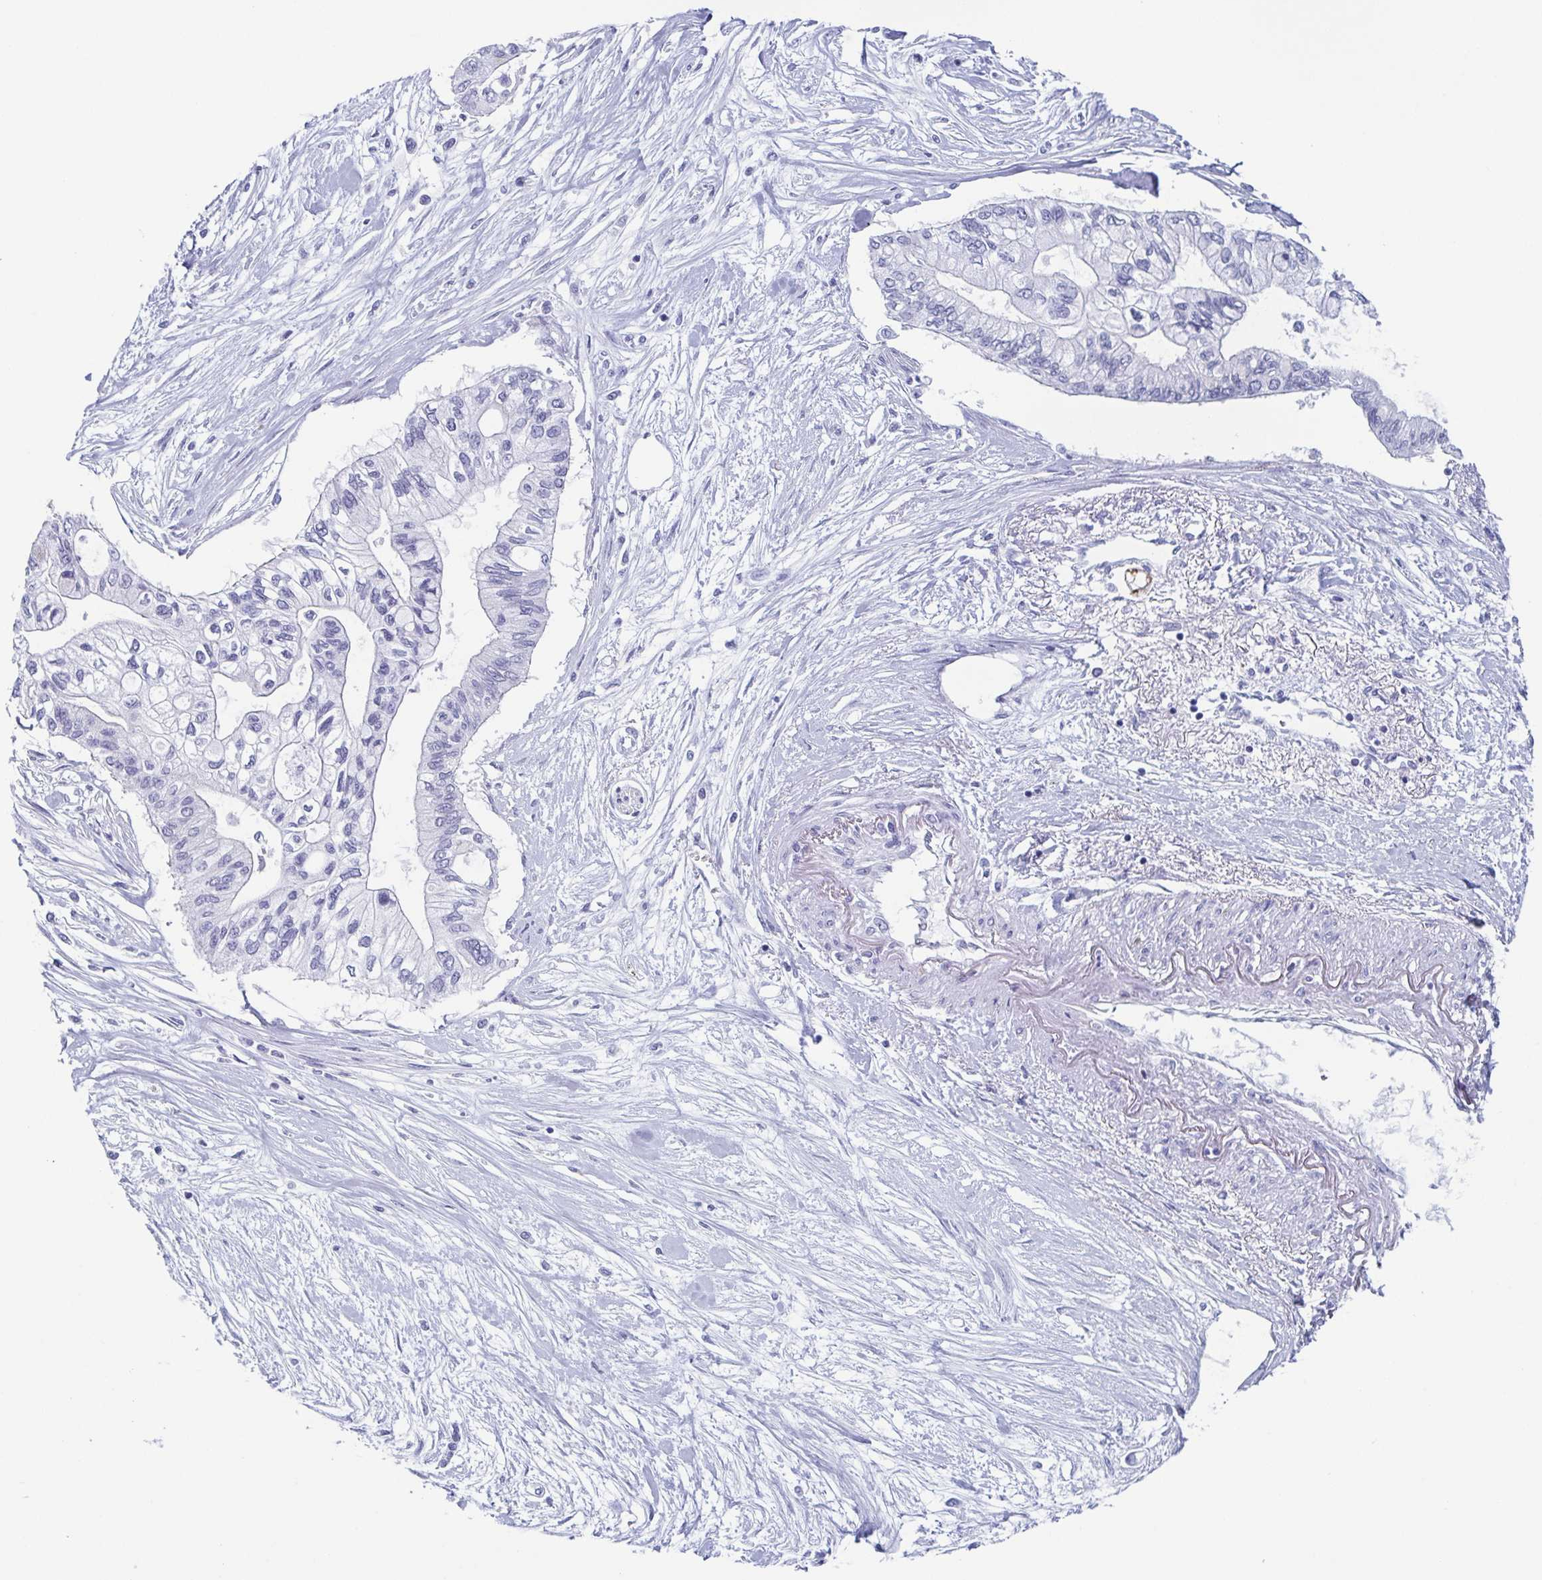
{"staining": {"intensity": "negative", "quantity": "none", "location": "none"}, "tissue": "pancreatic cancer", "cell_type": "Tumor cells", "image_type": "cancer", "snomed": [{"axis": "morphology", "description": "Adenocarcinoma, NOS"}, {"axis": "topography", "description": "Pancreas"}], "caption": "Tumor cells show no significant protein staining in adenocarcinoma (pancreatic). Nuclei are stained in blue.", "gene": "ZFP64", "patient": {"sex": "female", "age": 77}}